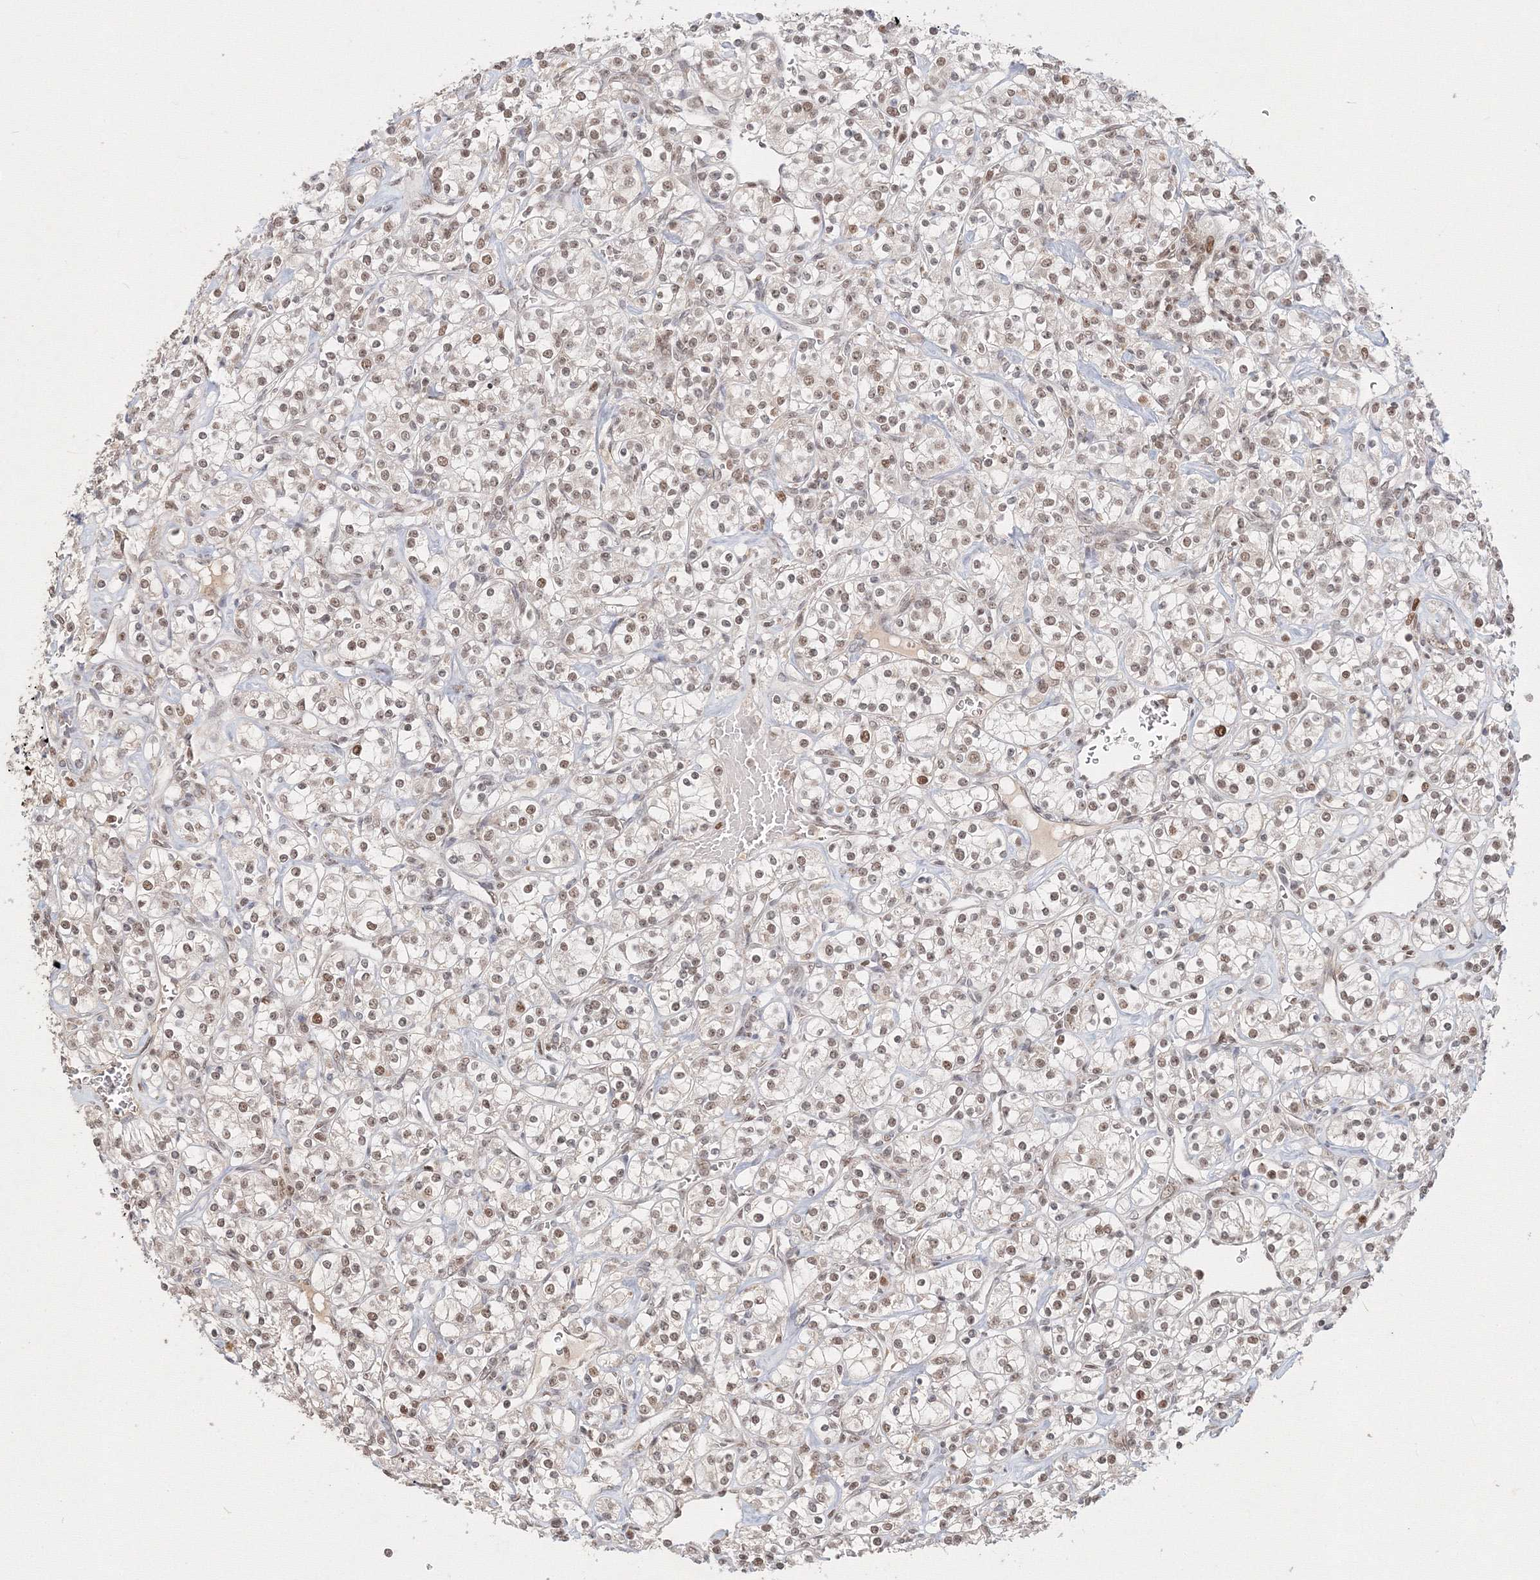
{"staining": {"intensity": "weak", "quantity": "25%-75%", "location": "nuclear"}, "tissue": "renal cancer", "cell_type": "Tumor cells", "image_type": "cancer", "snomed": [{"axis": "morphology", "description": "Adenocarcinoma, NOS"}, {"axis": "topography", "description": "Kidney"}], "caption": "Immunohistochemistry staining of renal cancer, which demonstrates low levels of weak nuclear staining in about 25%-75% of tumor cells indicating weak nuclear protein staining. The staining was performed using DAB (brown) for protein detection and nuclei were counterstained in hematoxylin (blue).", "gene": "IWS1", "patient": {"sex": "male", "age": 77}}